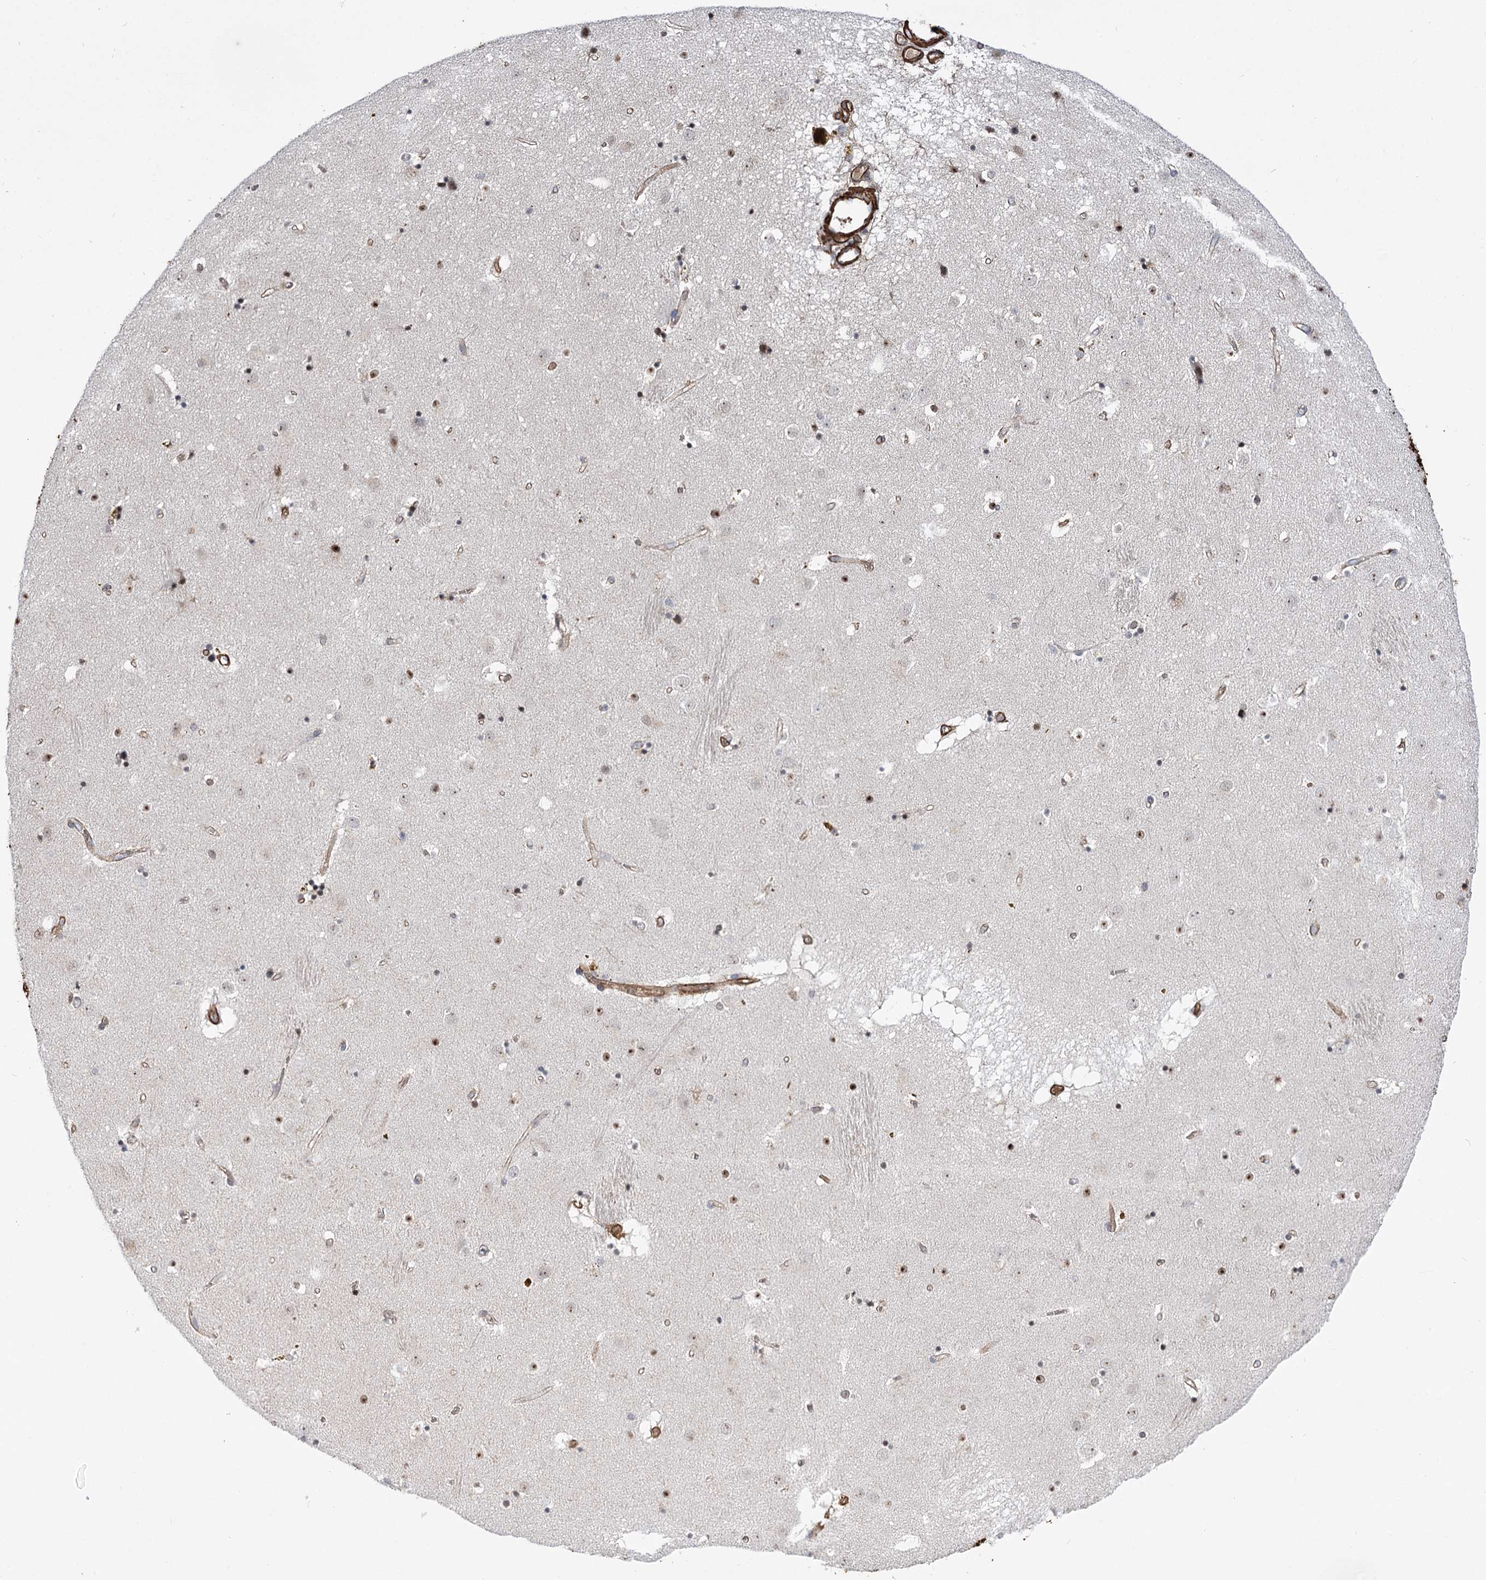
{"staining": {"intensity": "moderate", "quantity": "25%-75%", "location": "nuclear"}, "tissue": "caudate", "cell_type": "Glial cells", "image_type": "normal", "snomed": [{"axis": "morphology", "description": "Normal tissue, NOS"}, {"axis": "topography", "description": "Lateral ventricle wall"}], "caption": "This photomicrograph reveals normal caudate stained with immunohistochemistry to label a protein in brown. The nuclear of glial cells show moderate positivity for the protein. Nuclei are counter-stained blue.", "gene": "WASHC3", "patient": {"sex": "male", "age": 70}}